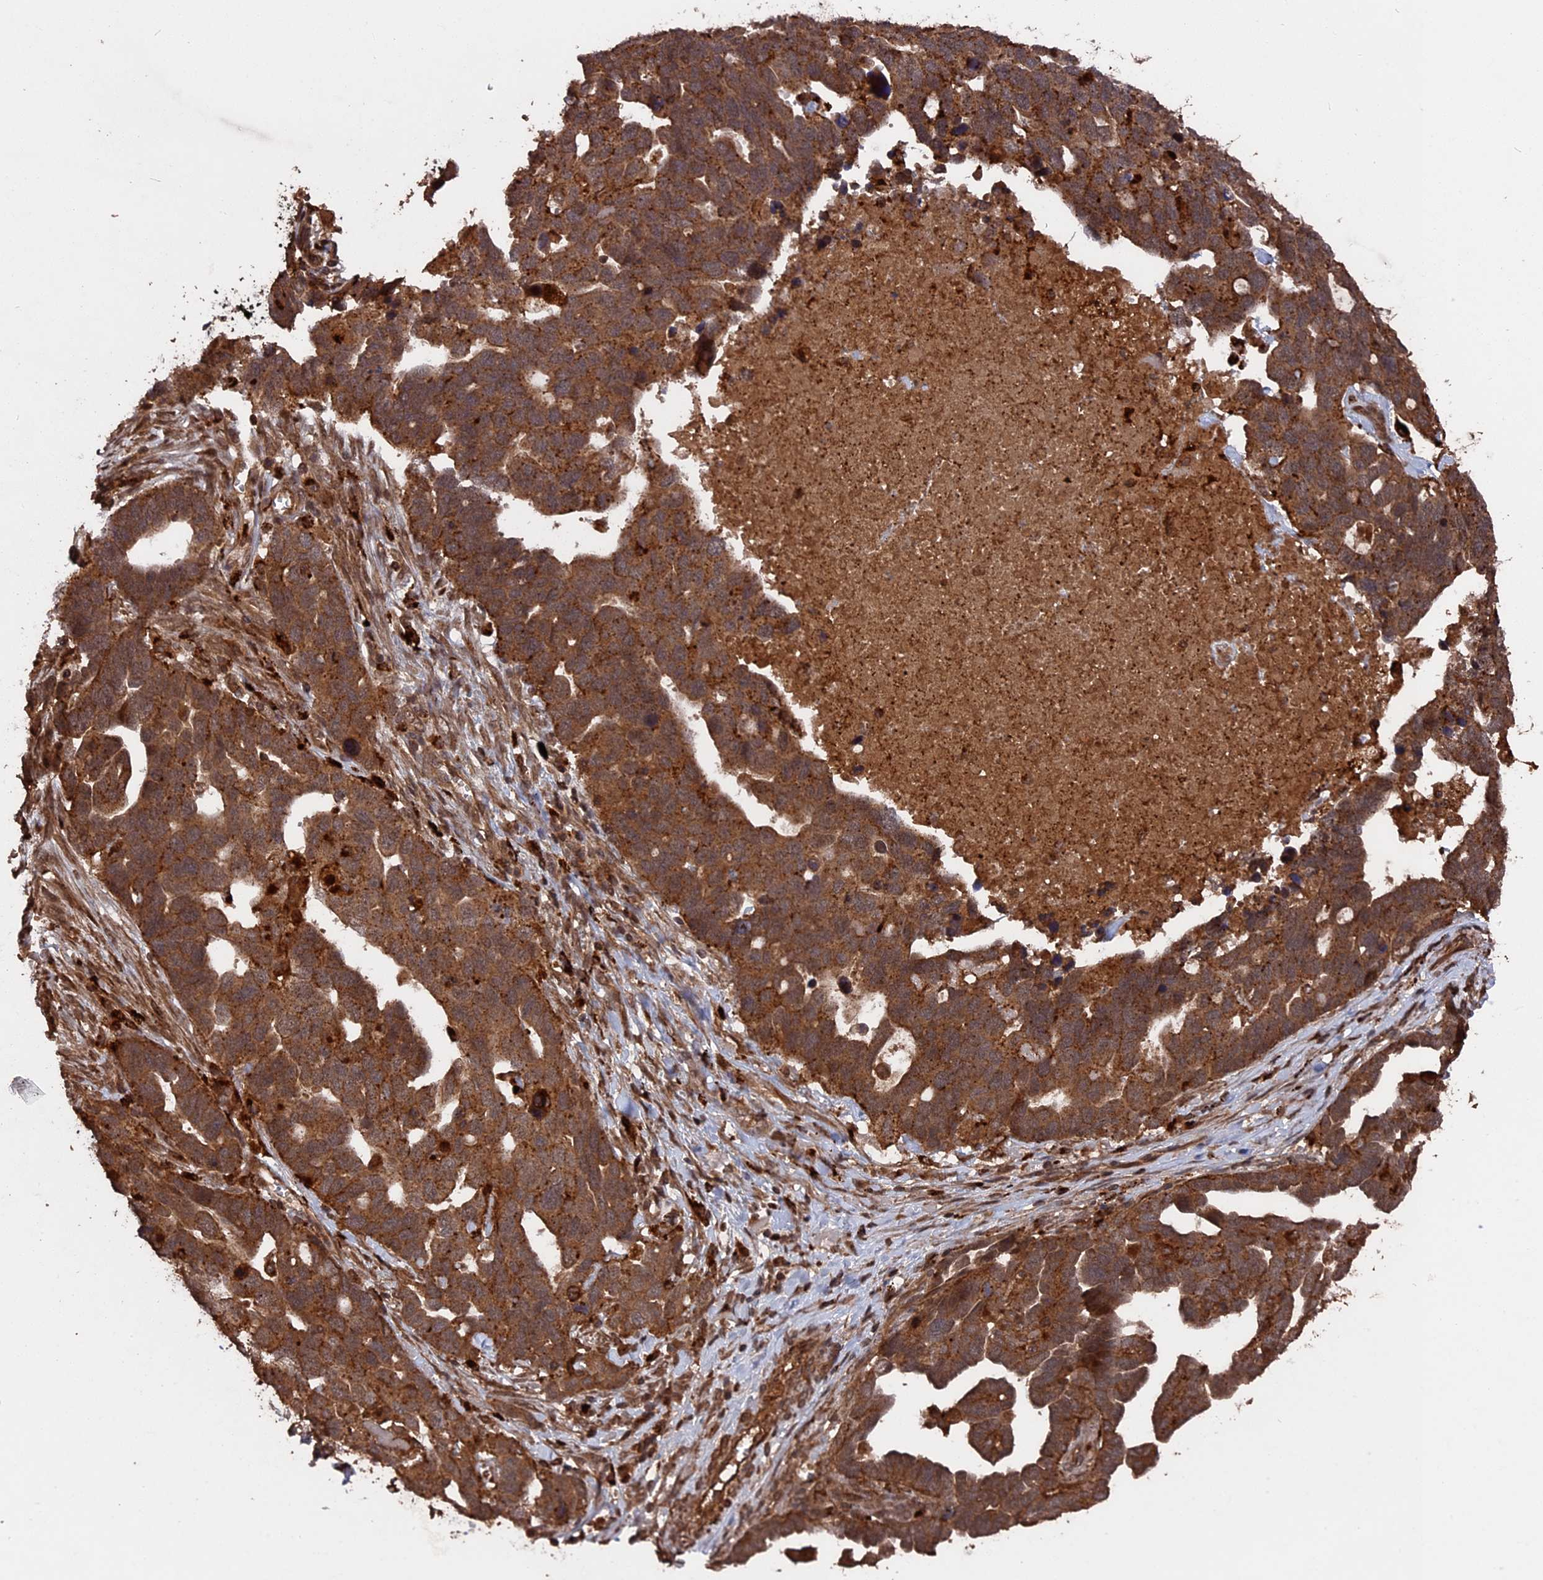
{"staining": {"intensity": "strong", "quantity": ">75%", "location": "cytoplasmic/membranous"}, "tissue": "ovarian cancer", "cell_type": "Tumor cells", "image_type": "cancer", "snomed": [{"axis": "morphology", "description": "Cystadenocarcinoma, serous, NOS"}, {"axis": "topography", "description": "Ovary"}], "caption": "Immunohistochemical staining of human ovarian serous cystadenocarcinoma exhibits strong cytoplasmic/membranous protein positivity in approximately >75% of tumor cells. The staining was performed using DAB (3,3'-diaminobenzidine), with brown indicating positive protein expression. Nuclei are stained blue with hematoxylin.", "gene": "TELO2", "patient": {"sex": "female", "age": 54}}